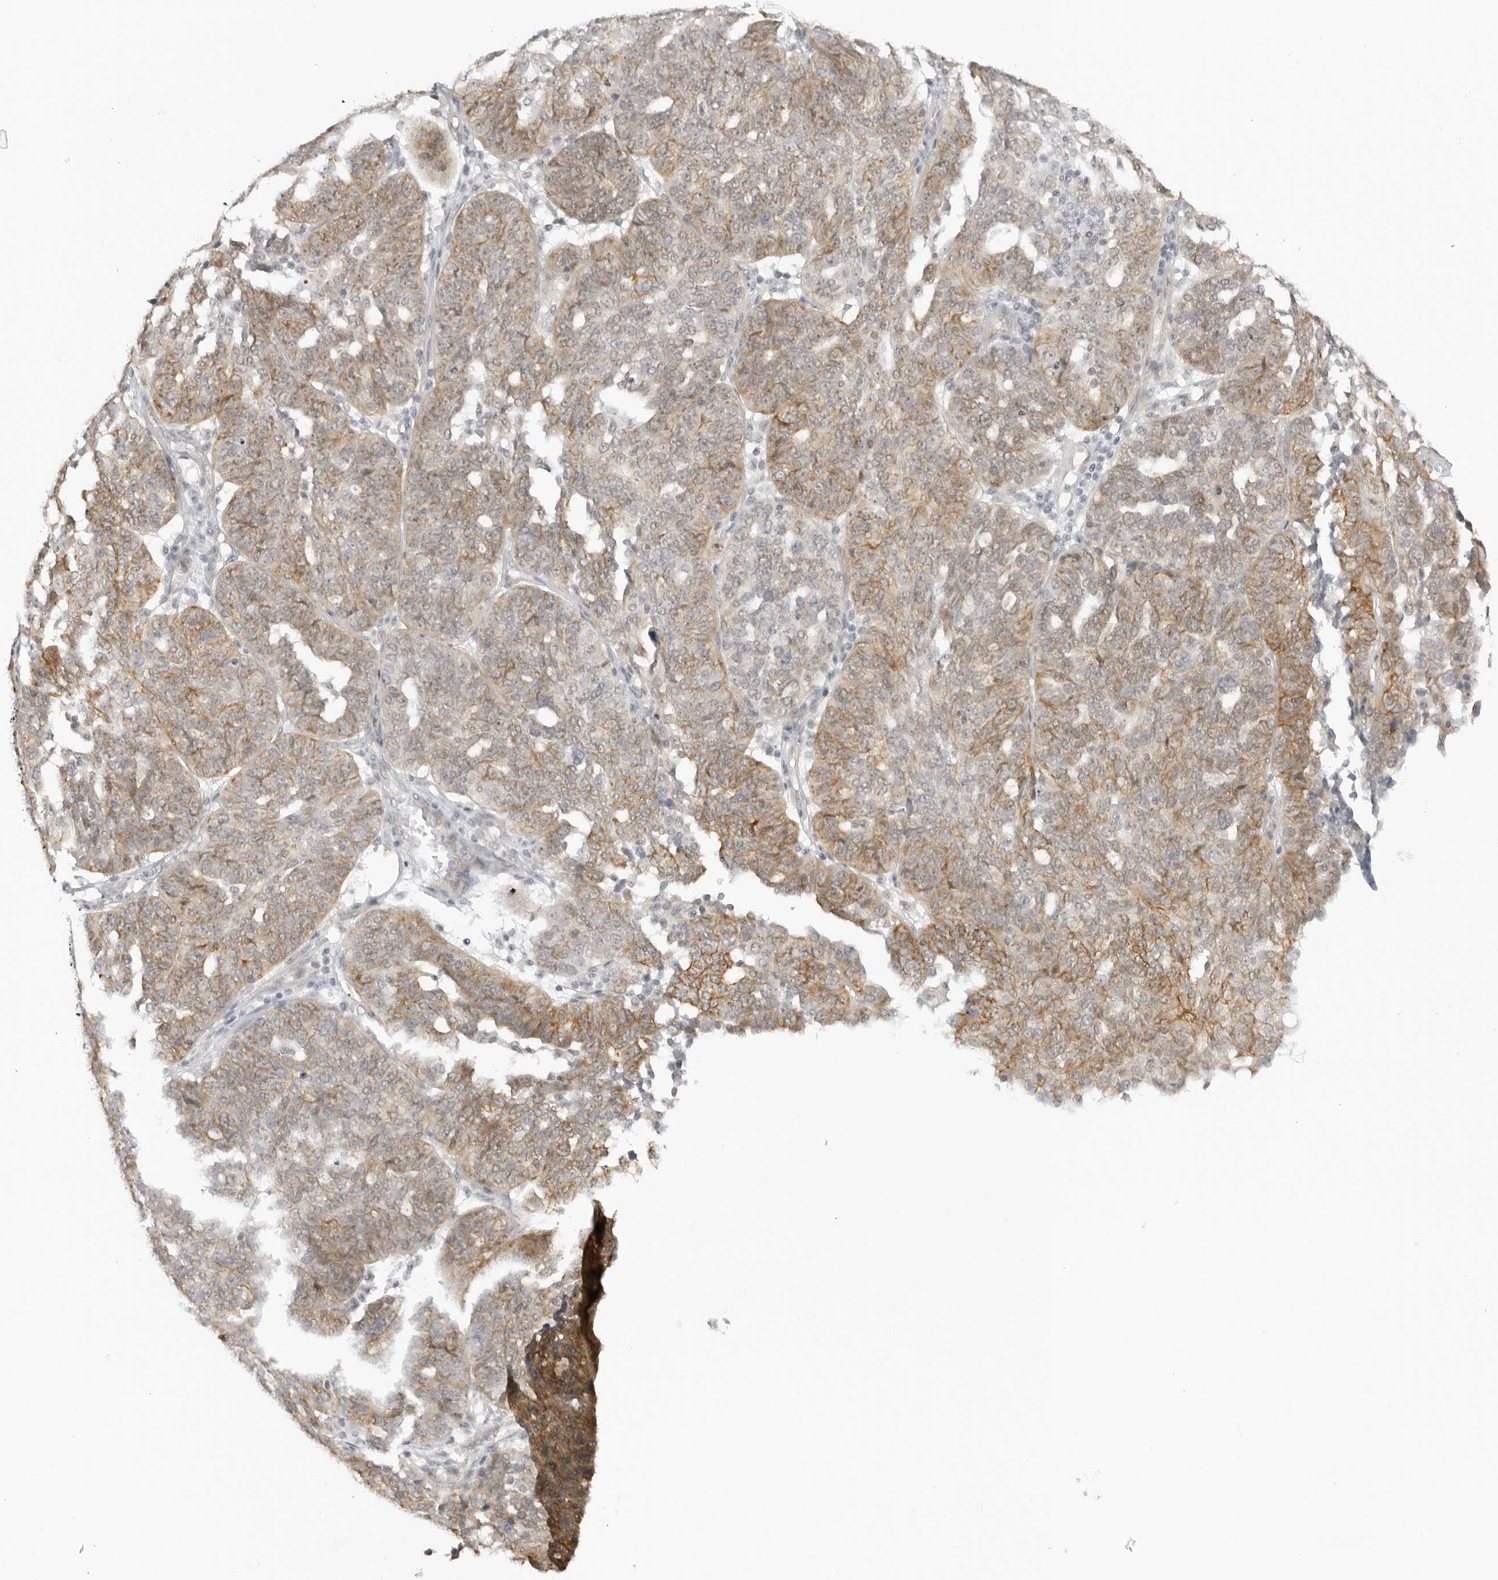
{"staining": {"intensity": "moderate", "quantity": ">75%", "location": "cytoplasmic/membranous"}, "tissue": "ovarian cancer", "cell_type": "Tumor cells", "image_type": "cancer", "snomed": [{"axis": "morphology", "description": "Cystadenocarcinoma, serous, NOS"}, {"axis": "topography", "description": "Ovary"}], "caption": "Protein expression analysis of serous cystadenocarcinoma (ovarian) displays moderate cytoplasmic/membranous staining in about >75% of tumor cells. (Stains: DAB in brown, nuclei in blue, Microscopy: brightfield microscopy at high magnification).", "gene": "TRAPPC3", "patient": {"sex": "female", "age": 59}}